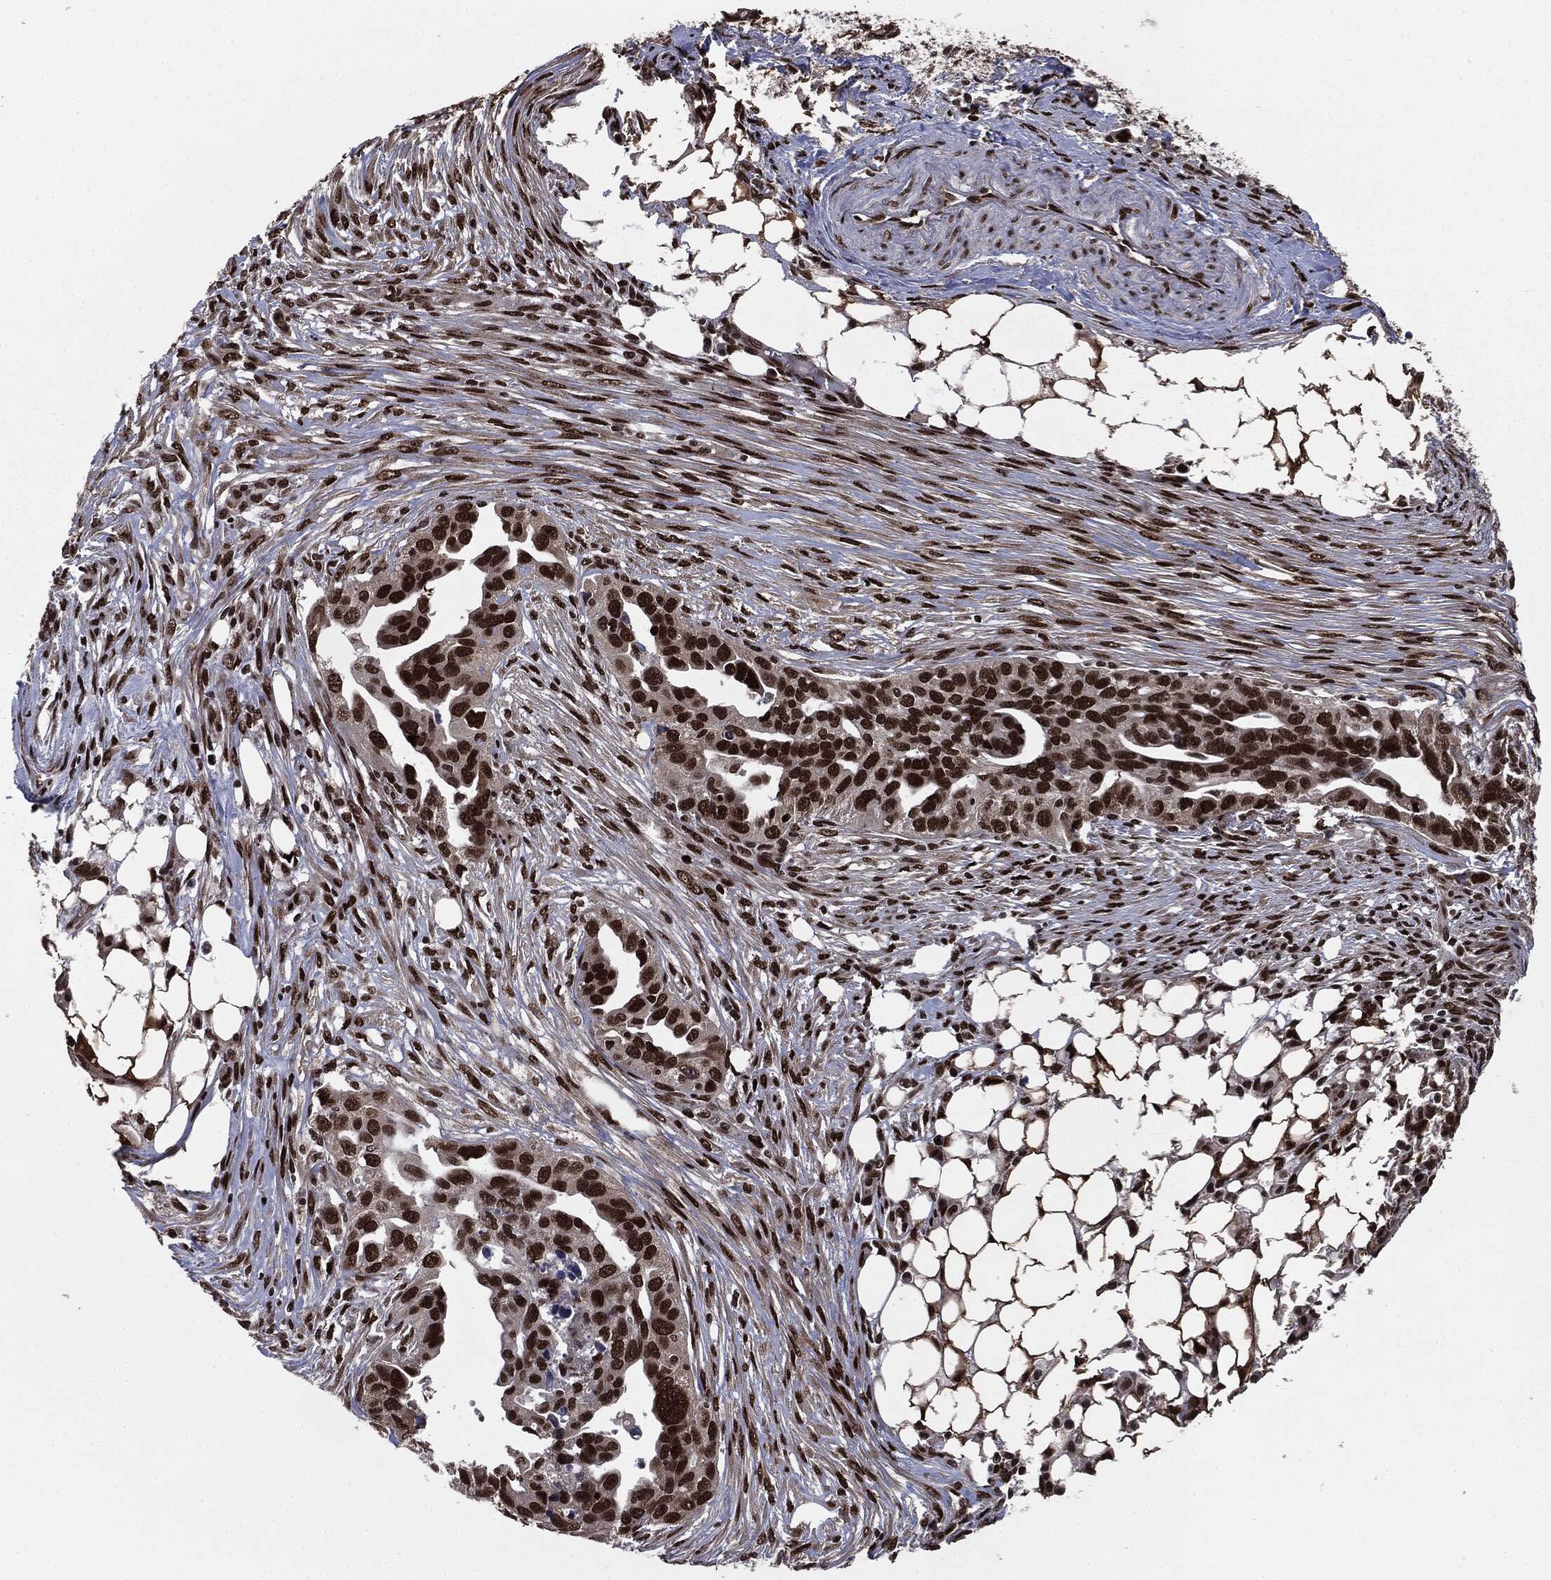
{"staining": {"intensity": "strong", "quantity": ">75%", "location": "nuclear"}, "tissue": "ovarian cancer", "cell_type": "Tumor cells", "image_type": "cancer", "snomed": [{"axis": "morphology", "description": "Carcinoma, endometroid"}, {"axis": "morphology", "description": "Cystadenocarcinoma, serous, NOS"}, {"axis": "topography", "description": "Ovary"}], "caption": "Ovarian cancer was stained to show a protein in brown. There is high levels of strong nuclear expression in approximately >75% of tumor cells. Immunohistochemistry stains the protein in brown and the nuclei are stained blue.", "gene": "DVL2", "patient": {"sex": "female", "age": 45}}